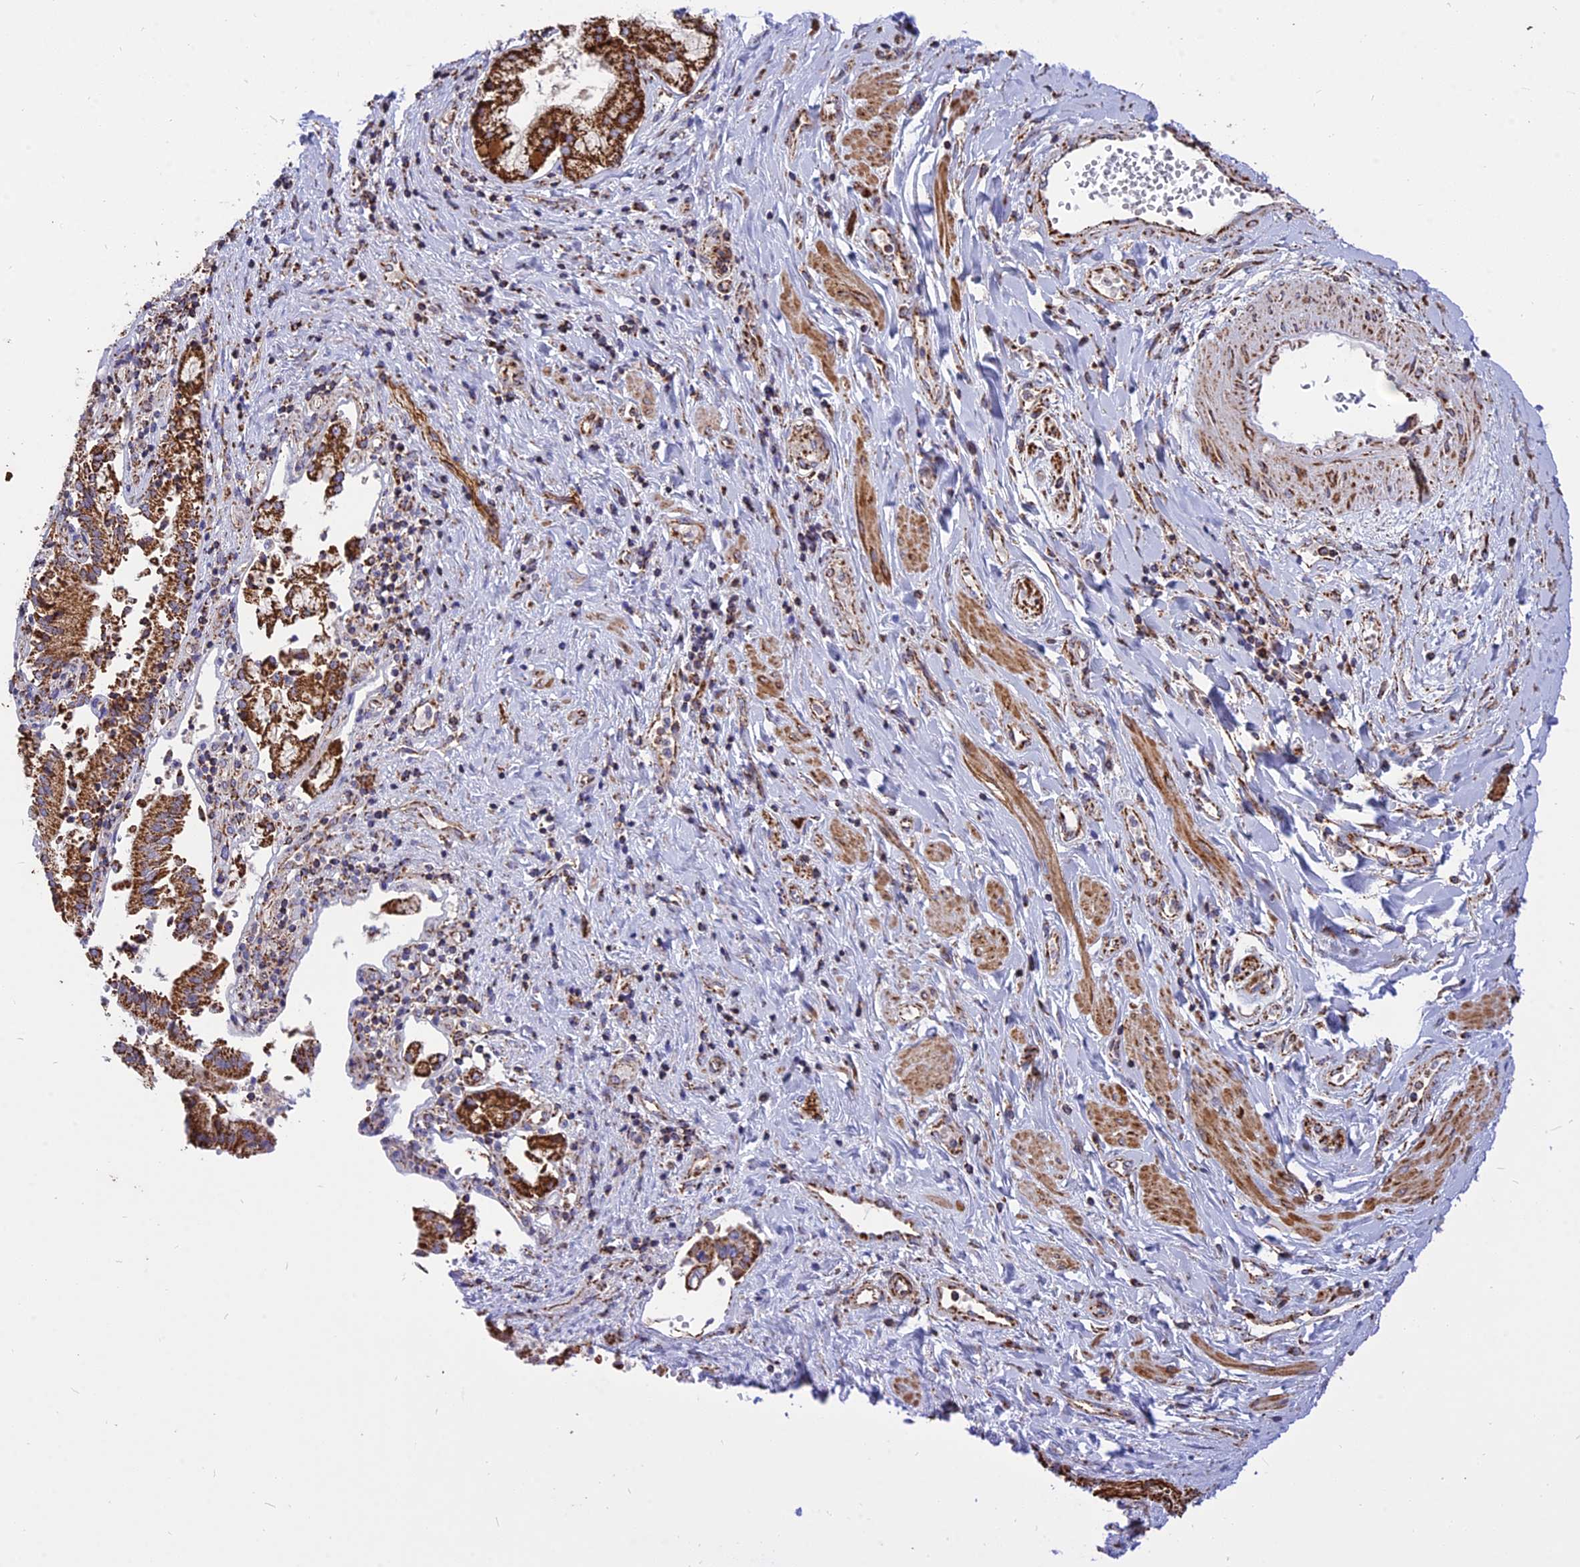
{"staining": {"intensity": "strong", "quantity": ">75%", "location": "cytoplasmic/membranous"}, "tissue": "pancreatic cancer", "cell_type": "Tumor cells", "image_type": "cancer", "snomed": [{"axis": "morphology", "description": "Adenocarcinoma, NOS"}, {"axis": "topography", "description": "Pancreas"}], "caption": "Immunohistochemical staining of human pancreatic adenocarcinoma reveals strong cytoplasmic/membranous protein positivity in about >75% of tumor cells. (brown staining indicates protein expression, while blue staining denotes nuclei).", "gene": "TTC4", "patient": {"sex": "male", "age": 46}}